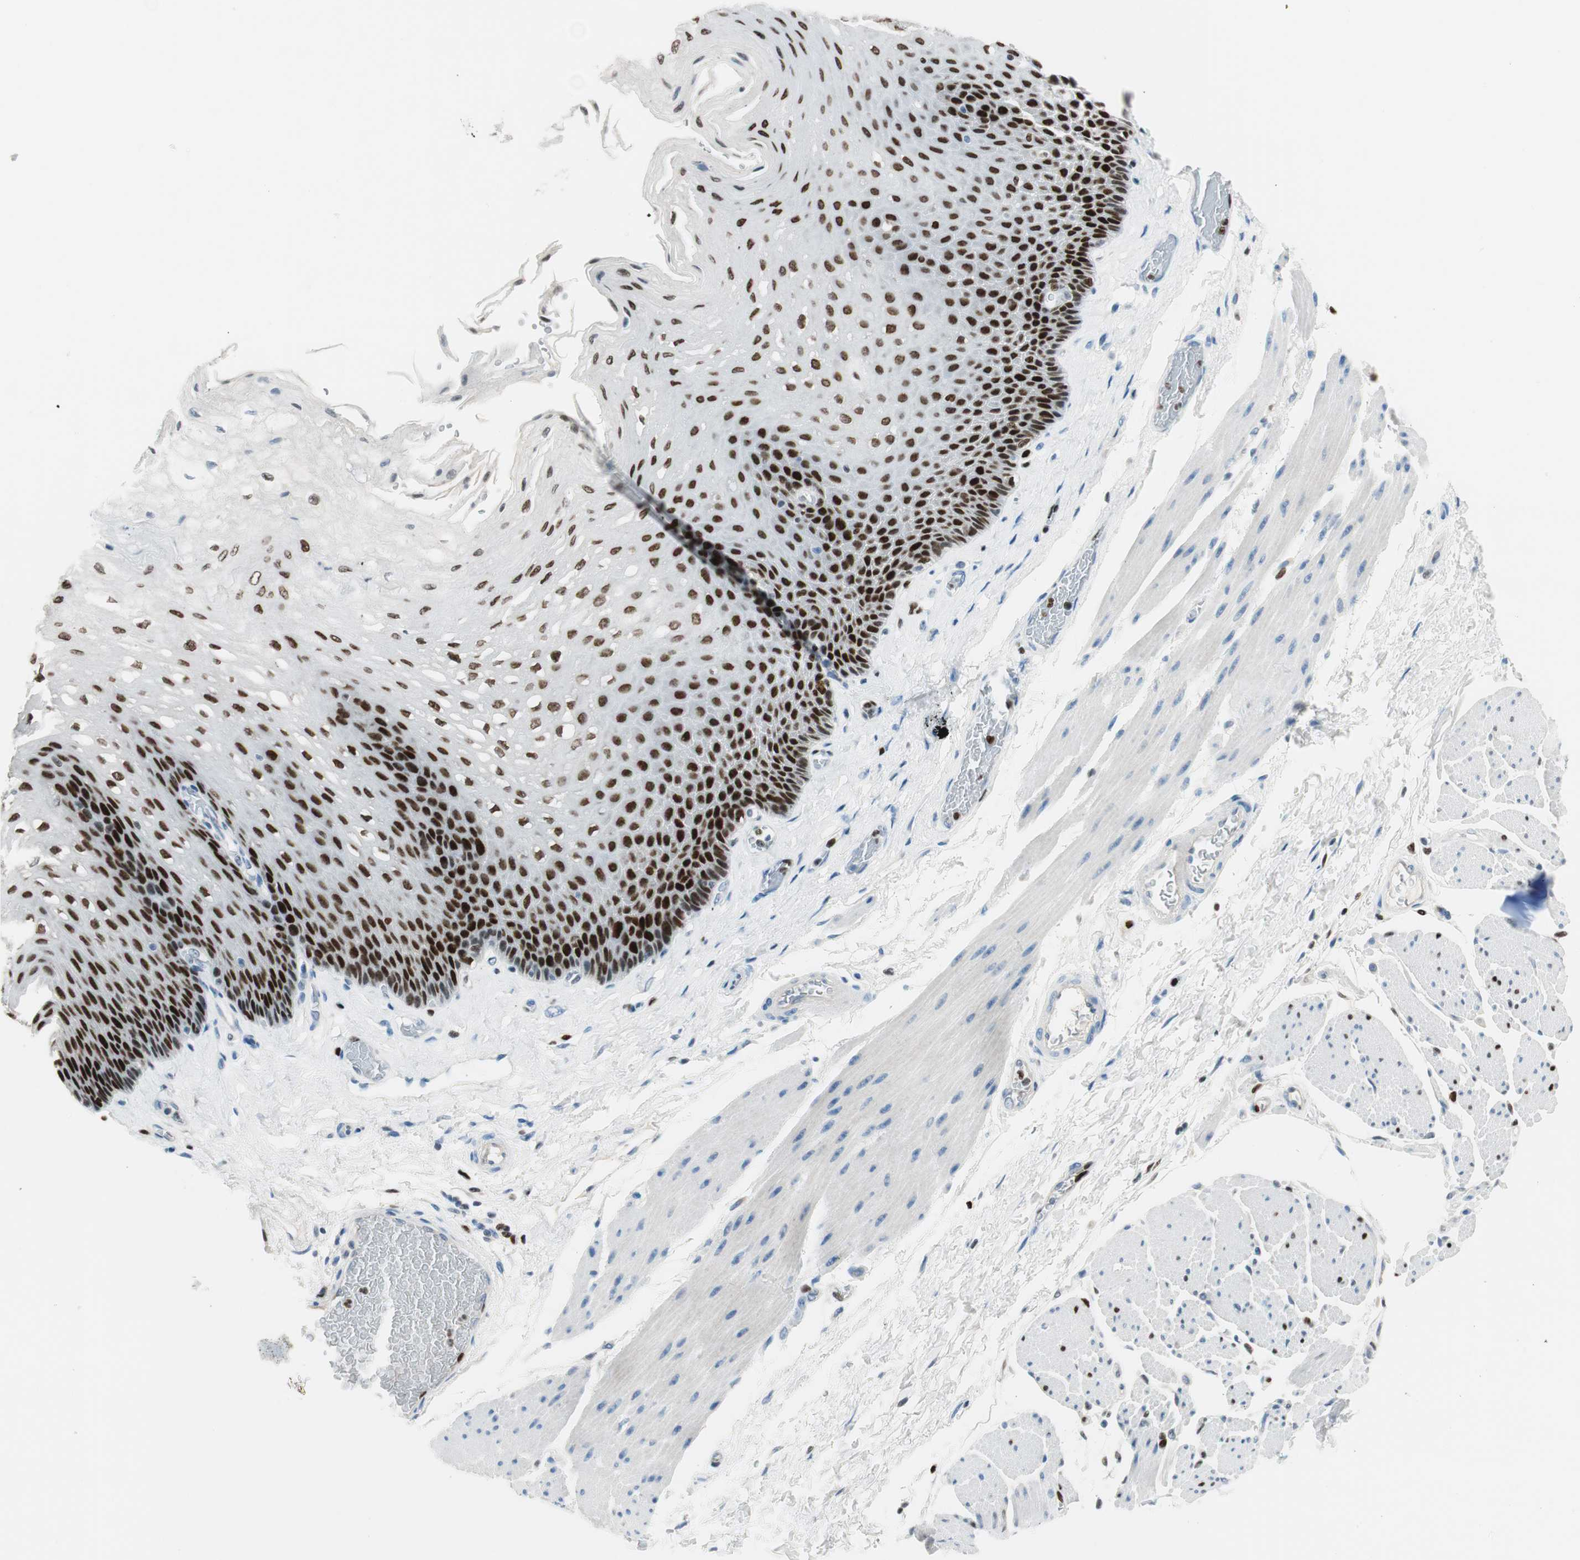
{"staining": {"intensity": "strong", "quantity": ">75%", "location": "nuclear"}, "tissue": "esophagus", "cell_type": "Squamous epithelial cells", "image_type": "normal", "snomed": [{"axis": "morphology", "description": "Normal tissue, NOS"}, {"axis": "topography", "description": "Esophagus"}], "caption": "Squamous epithelial cells display strong nuclear expression in about >75% of cells in normal esophagus.", "gene": "EZH2", "patient": {"sex": "female", "age": 72}}